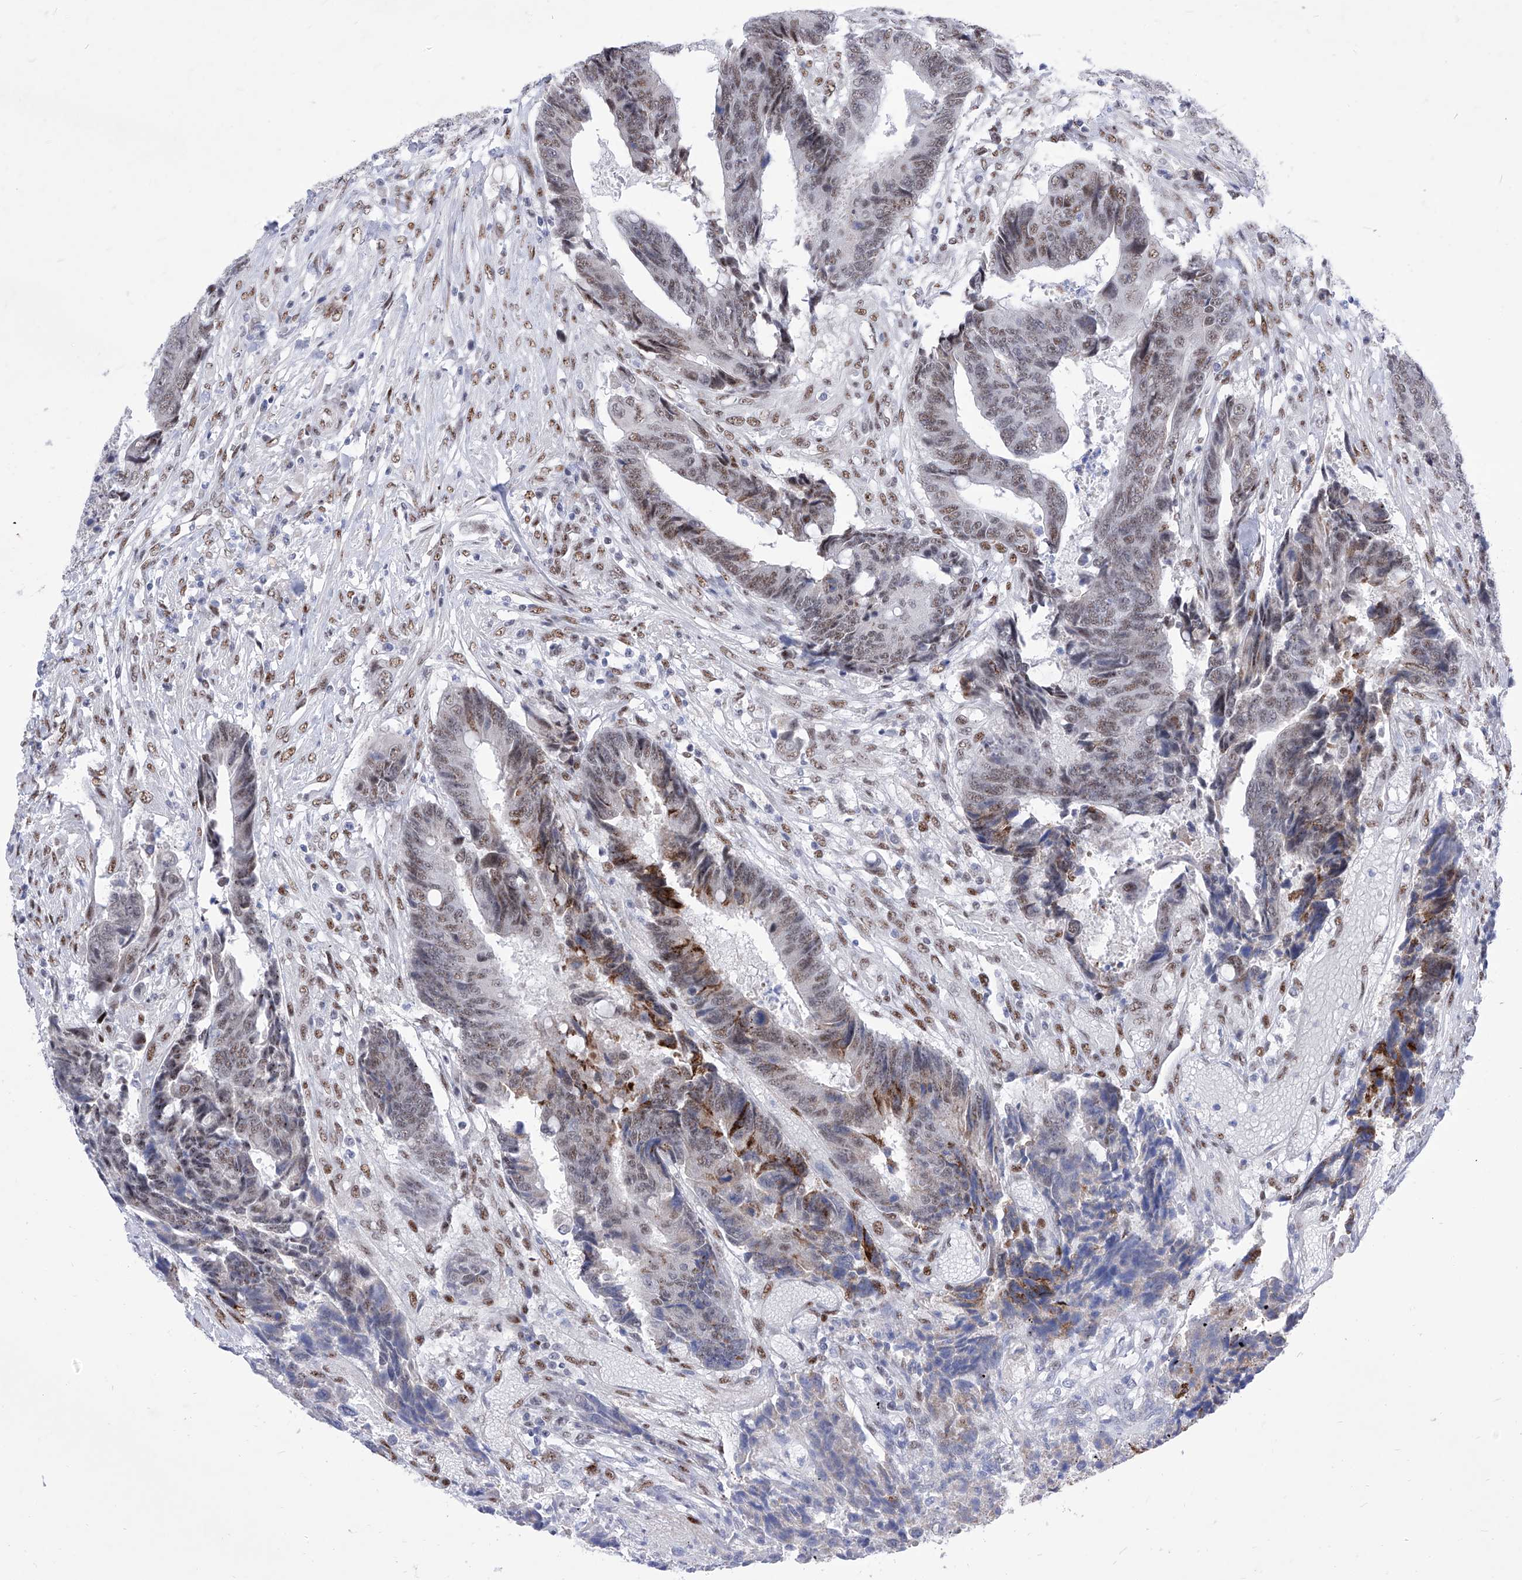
{"staining": {"intensity": "moderate", "quantity": "<25%", "location": "cytoplasmic/membranous,nuclear"}, "tissue": "colorectal cancer", "cell_type": "Tumor cells", "image_type": "cancer", "snomed": [{"axis": "morphology", "description": "Adenocarcinoma, NOS"}, {"axis": "topography", "description": "Rectum"}], "caption": "Tumor cells display low levels of moderate cytoplasmic/membranous and nuclear expression in about <25% of cells in human colorectal cancer (adenocarcinoma). (brown staining indicates protein expression, while blue staining denotes nuclei).", "gene": "ATN1", "patient": {"sex": "male", "age": 84}}